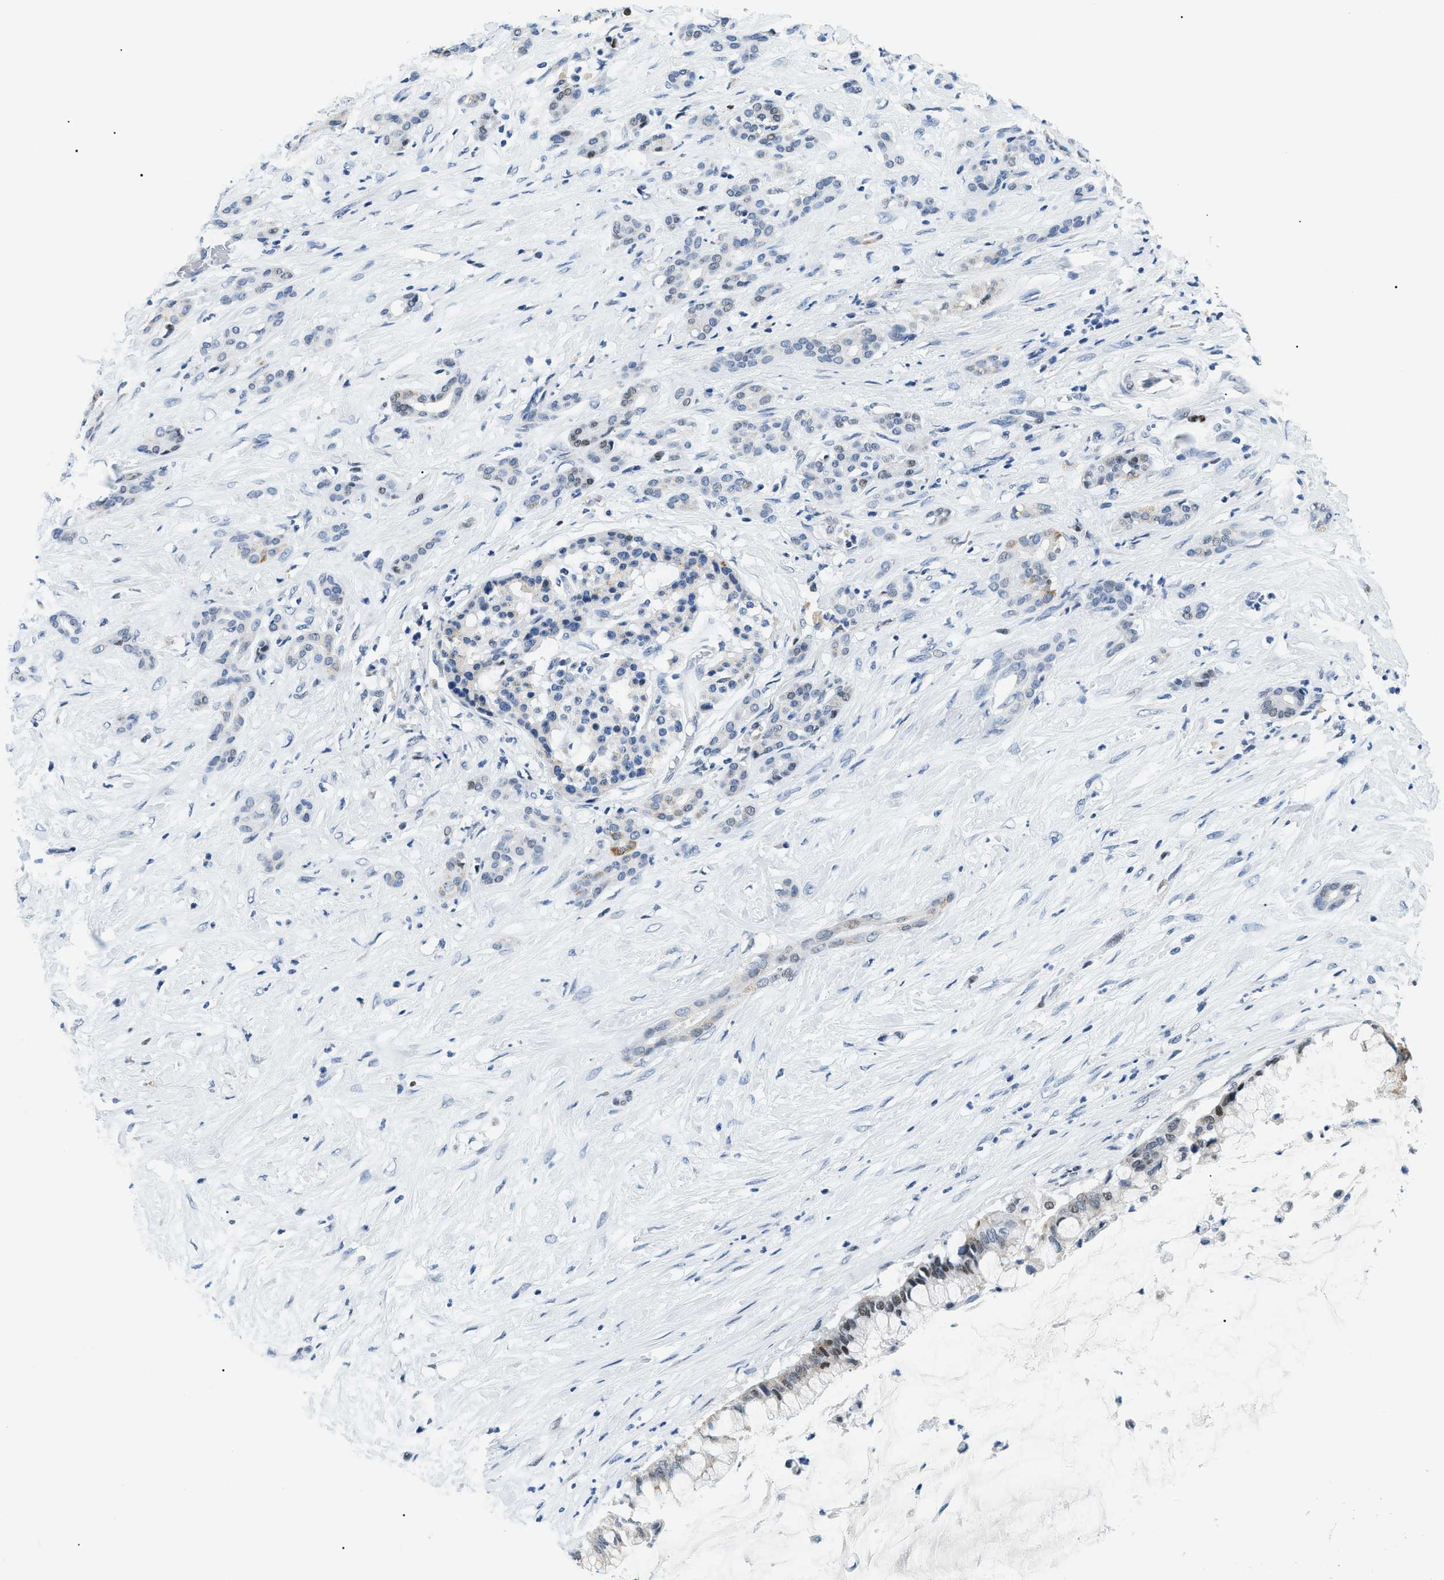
{"staining": {"intensity": "weak", "quantity": "<25%", "location": "nuclear"}, "tissue": "pancreatic cancer", "cell_type": "Tumor cells", "image_type": "cancer", "snomed": [{"axis": "morphology", "description": "Adenocarcinoma, NOS"}, {"axis": "topography", "description": "Pancreas"}], "caption": "DAB immunohistochemical staining of human pancreatic cancer (adenocarcinoma) demonstrates no significant positivity in tumor cells.", "gene": "SMARCC1", "patient": {"sex": "male", "age": 41}}